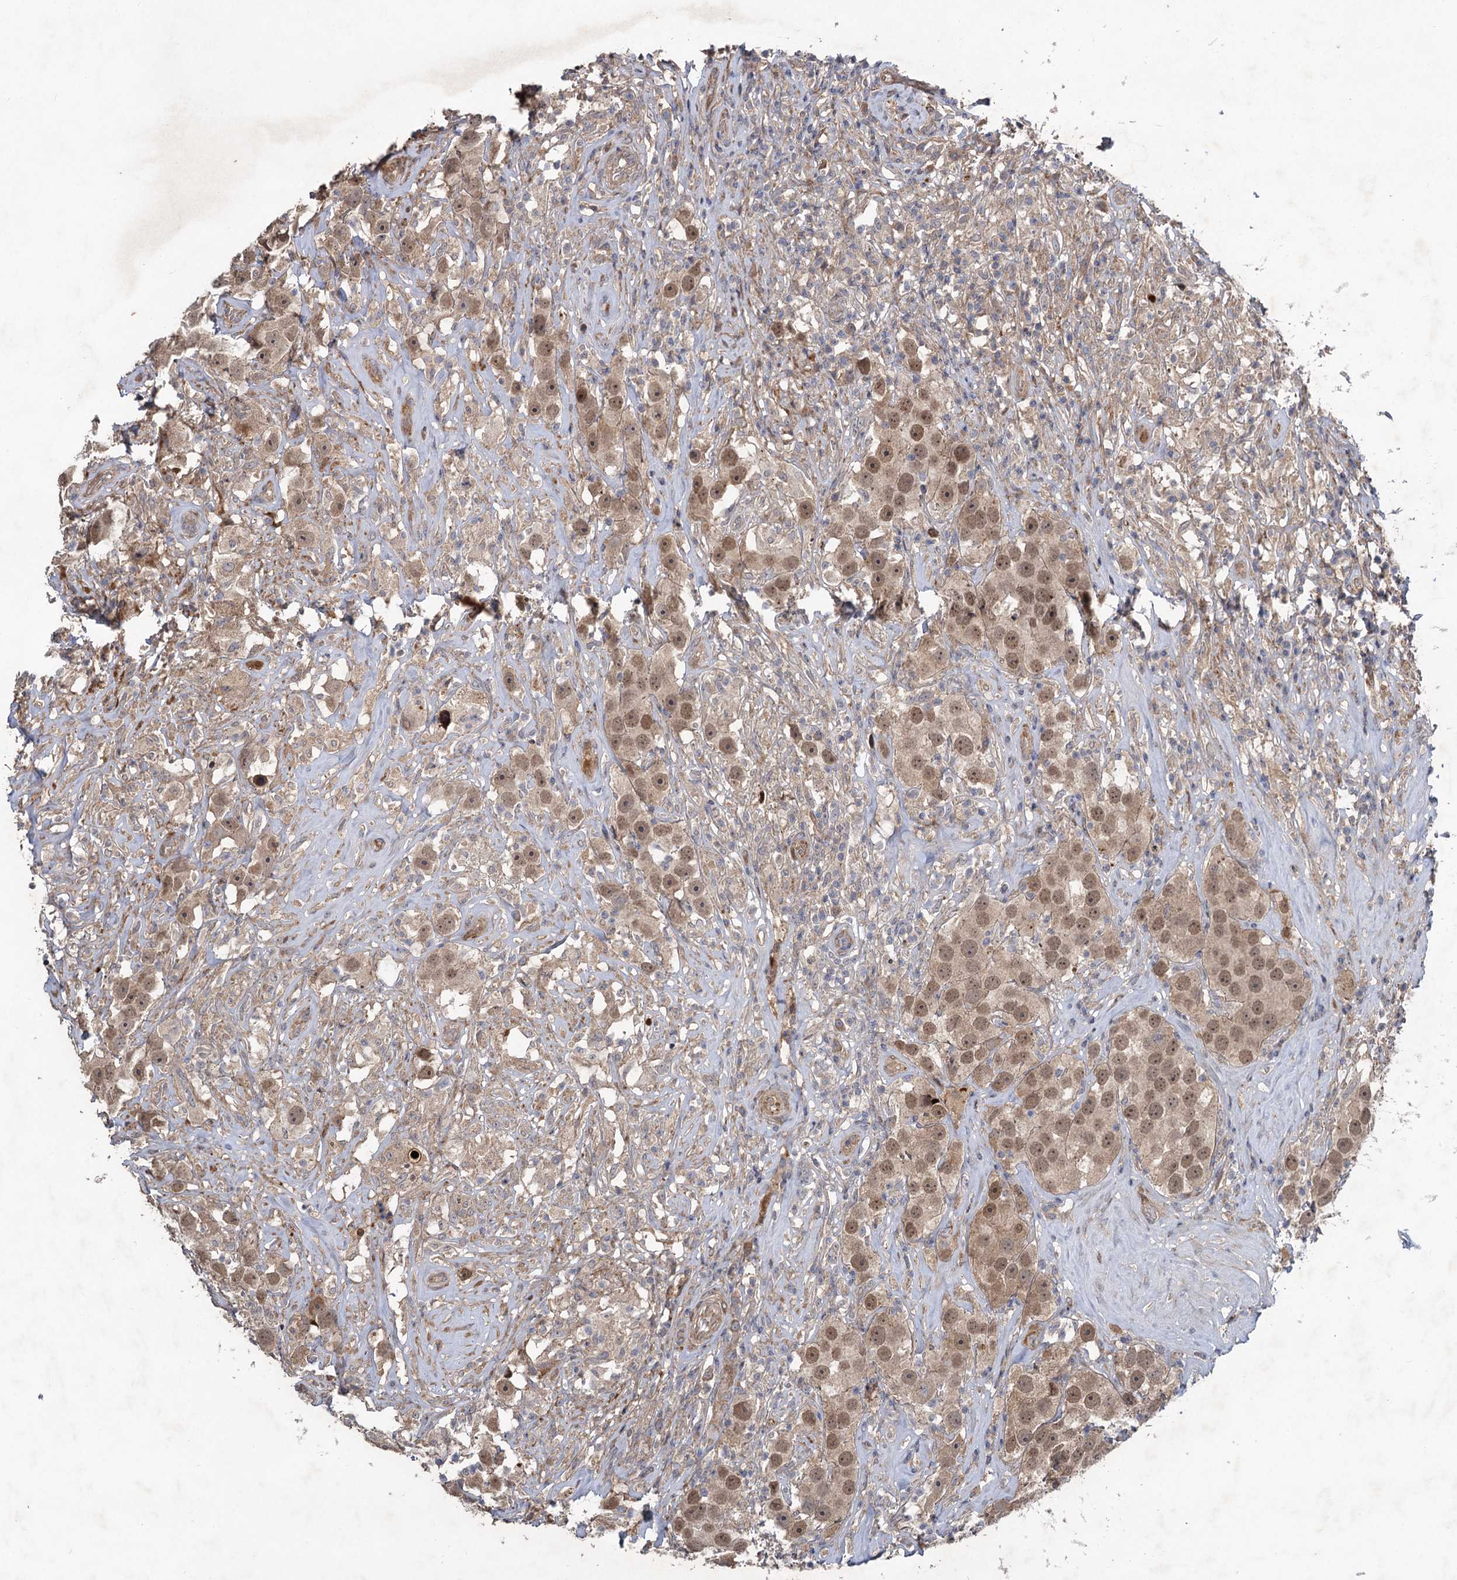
{"staining": {"intensity": "moderate", "quantity": ">75%", "location": "nuclear"}, "tissue": "testis cancer", "cell_type": "Tumor cells", "image_type": "cancer", "snomed": [{"axis": "morphology", "description": "Seminoma, NOS"}, {"axis": "topography", "description": "Testis"}], "caption": "A medium amount of moderate nuclear positivity is present in about >75% of tumor cells in testis cancer tissue.", "gene": "NUDT22", "patient": {"sex": "male", "age": 49}}